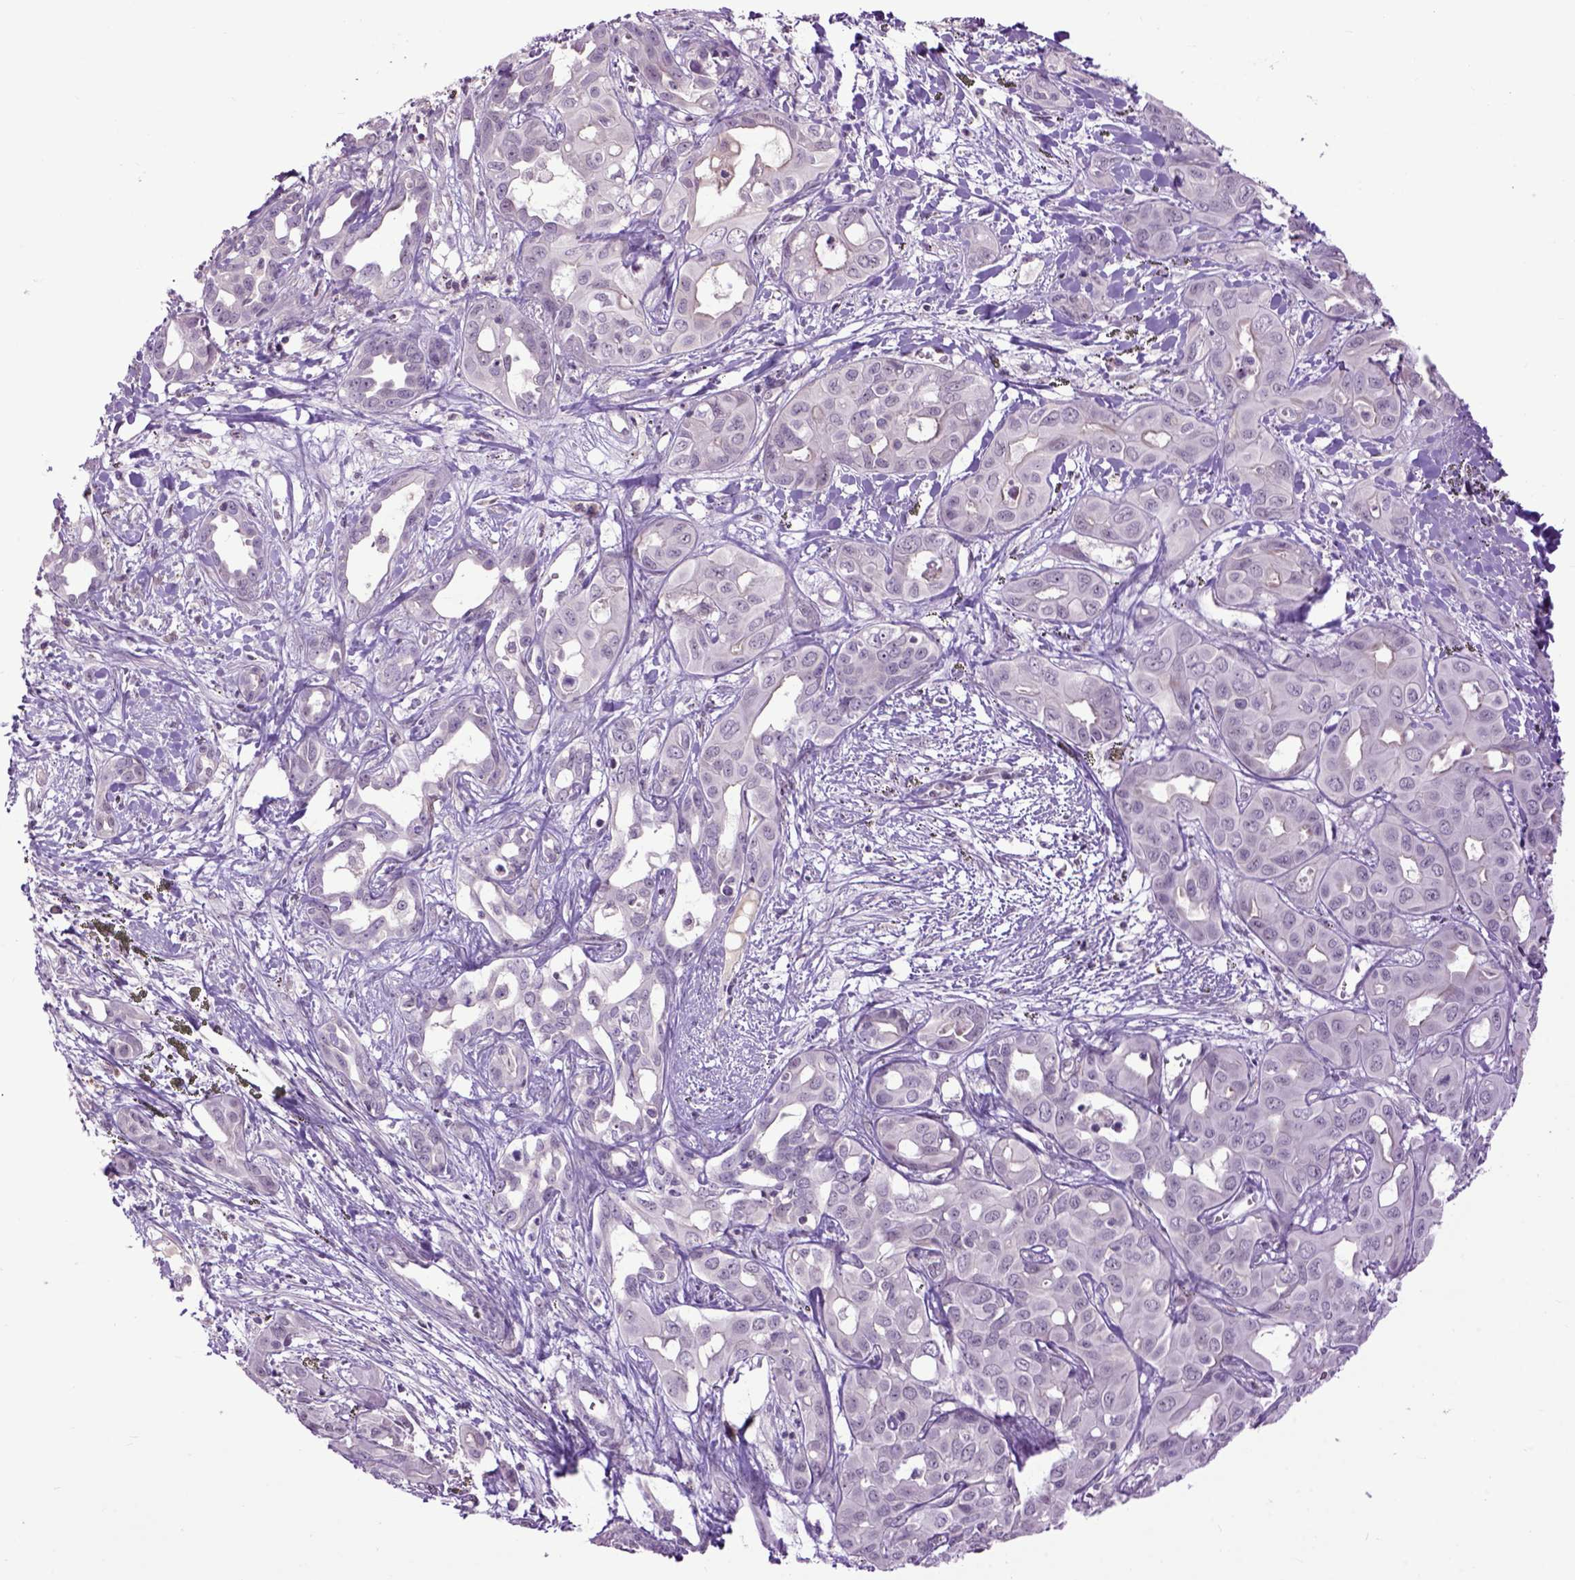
{"staining": {"intensity": "negative", "quantity": "none", "location": "none"}, "tissue": "liver cancer", "cell_type": "Tumor cells", "image_type": "cancer", "snomed": [{"axis": "morphology", "description": "Cholangiocarcinoma"}, {"axis": "topography", "description": "Liver"}], "caption": "DAB immunohistochemical staining of human cholangiocarcinoma (liver) reveals no significant staining in tumor cells.", "gene": "EMILIN3", "patient": {"sex": "female", "age": 60}}